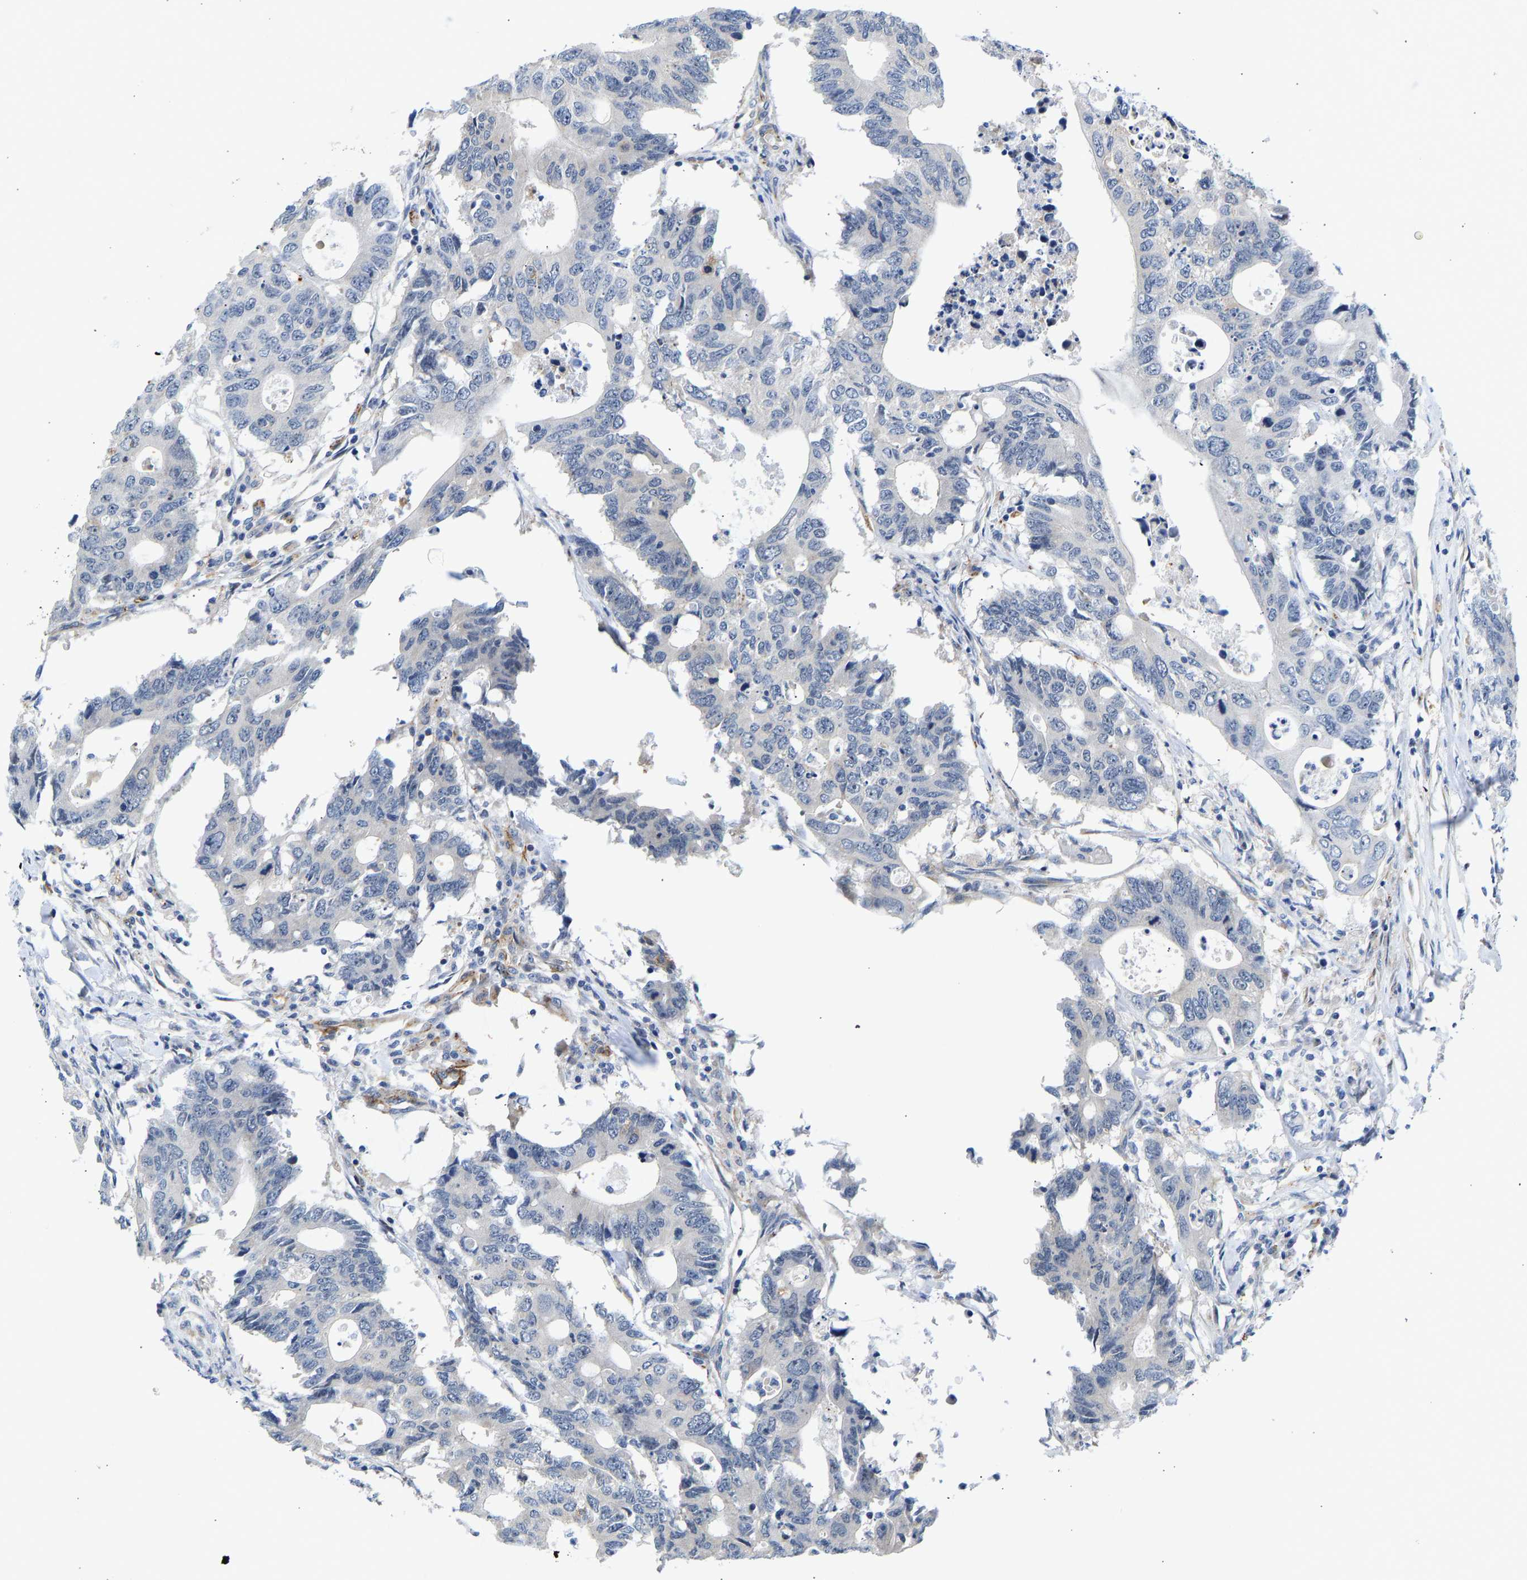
{"staining": {"intensity": "negative", "quantity": "none", "location": "none"}, "tissue": "colorectal cancer", "cell_type": "Tumor cells", "image_type": "cancer", "snomed": [{"axis": "morphology", "description": "Adenocarcinoma, NOS"}, {"axis": "topography", "description": "Colon"}], "caption": "High power microscopy histopathology image of an immunohistochemistry micrograph of colorectal cancer (adenocarcinoma), revealing no significant staining in tumor cells.", "gene": "RESF1", "patient": {"sex": "male", "age": 71}}